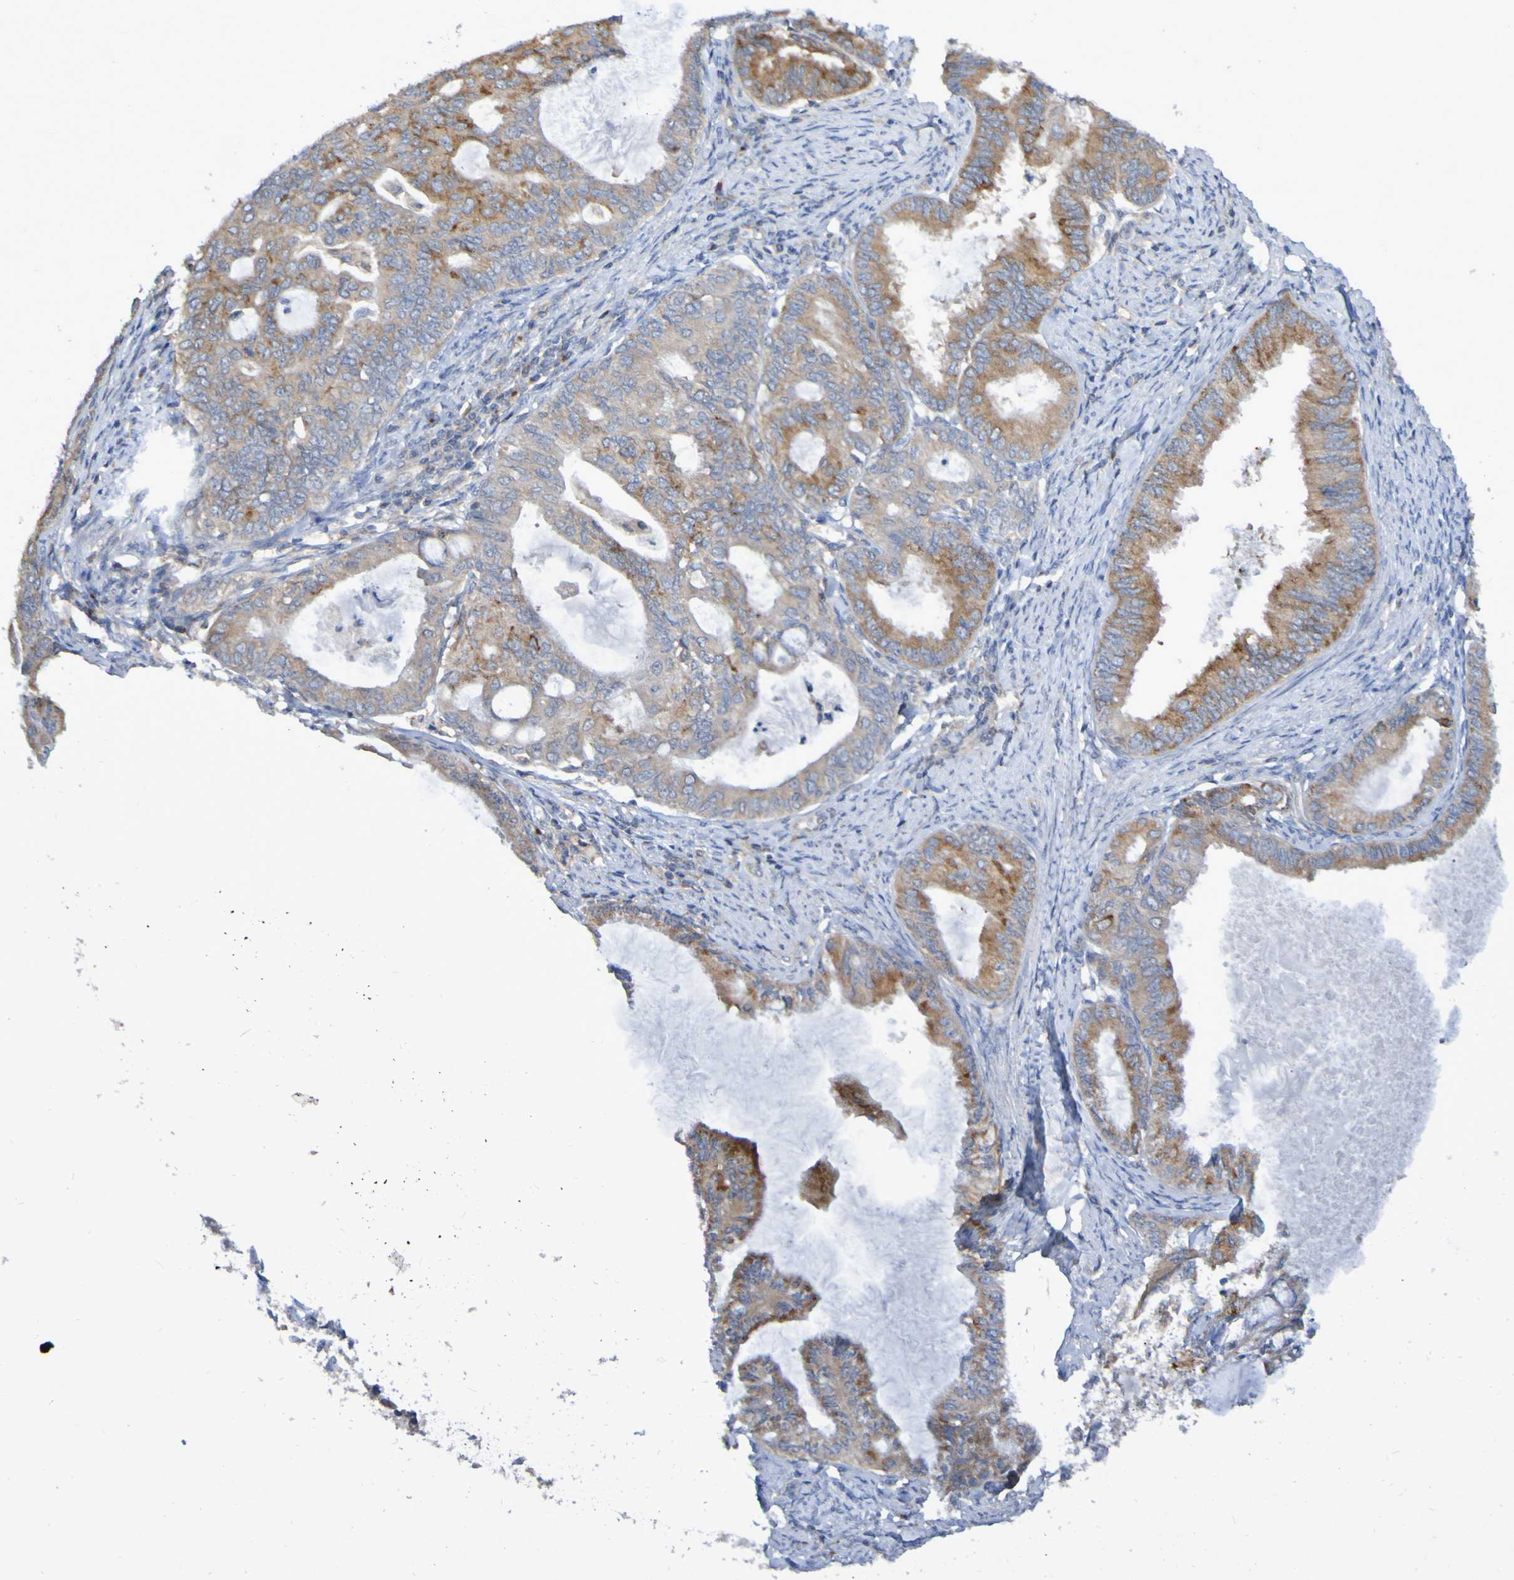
{"staining": {"intensity": "moderate", "quantity": ">75%", "location": "cytoplasmic/membranous"}, "tissue": "endometrial cancer", "cell_type": "Tumor cells", "image_type": "cancer", "snomed": [{"axis": "morphology", "description": "Adenocarcinoma, NOS"}, {"axis": "topography", "description": "Endometrium"}], "caption": "Tumor cells demonstrate medium levels of moderate cytoplasmic/membranous staining in about >75% of cells in endometrial adenocarcinoma.", "gene": "LMBRD2", "patient": {"sex": "female", "age": 86}}